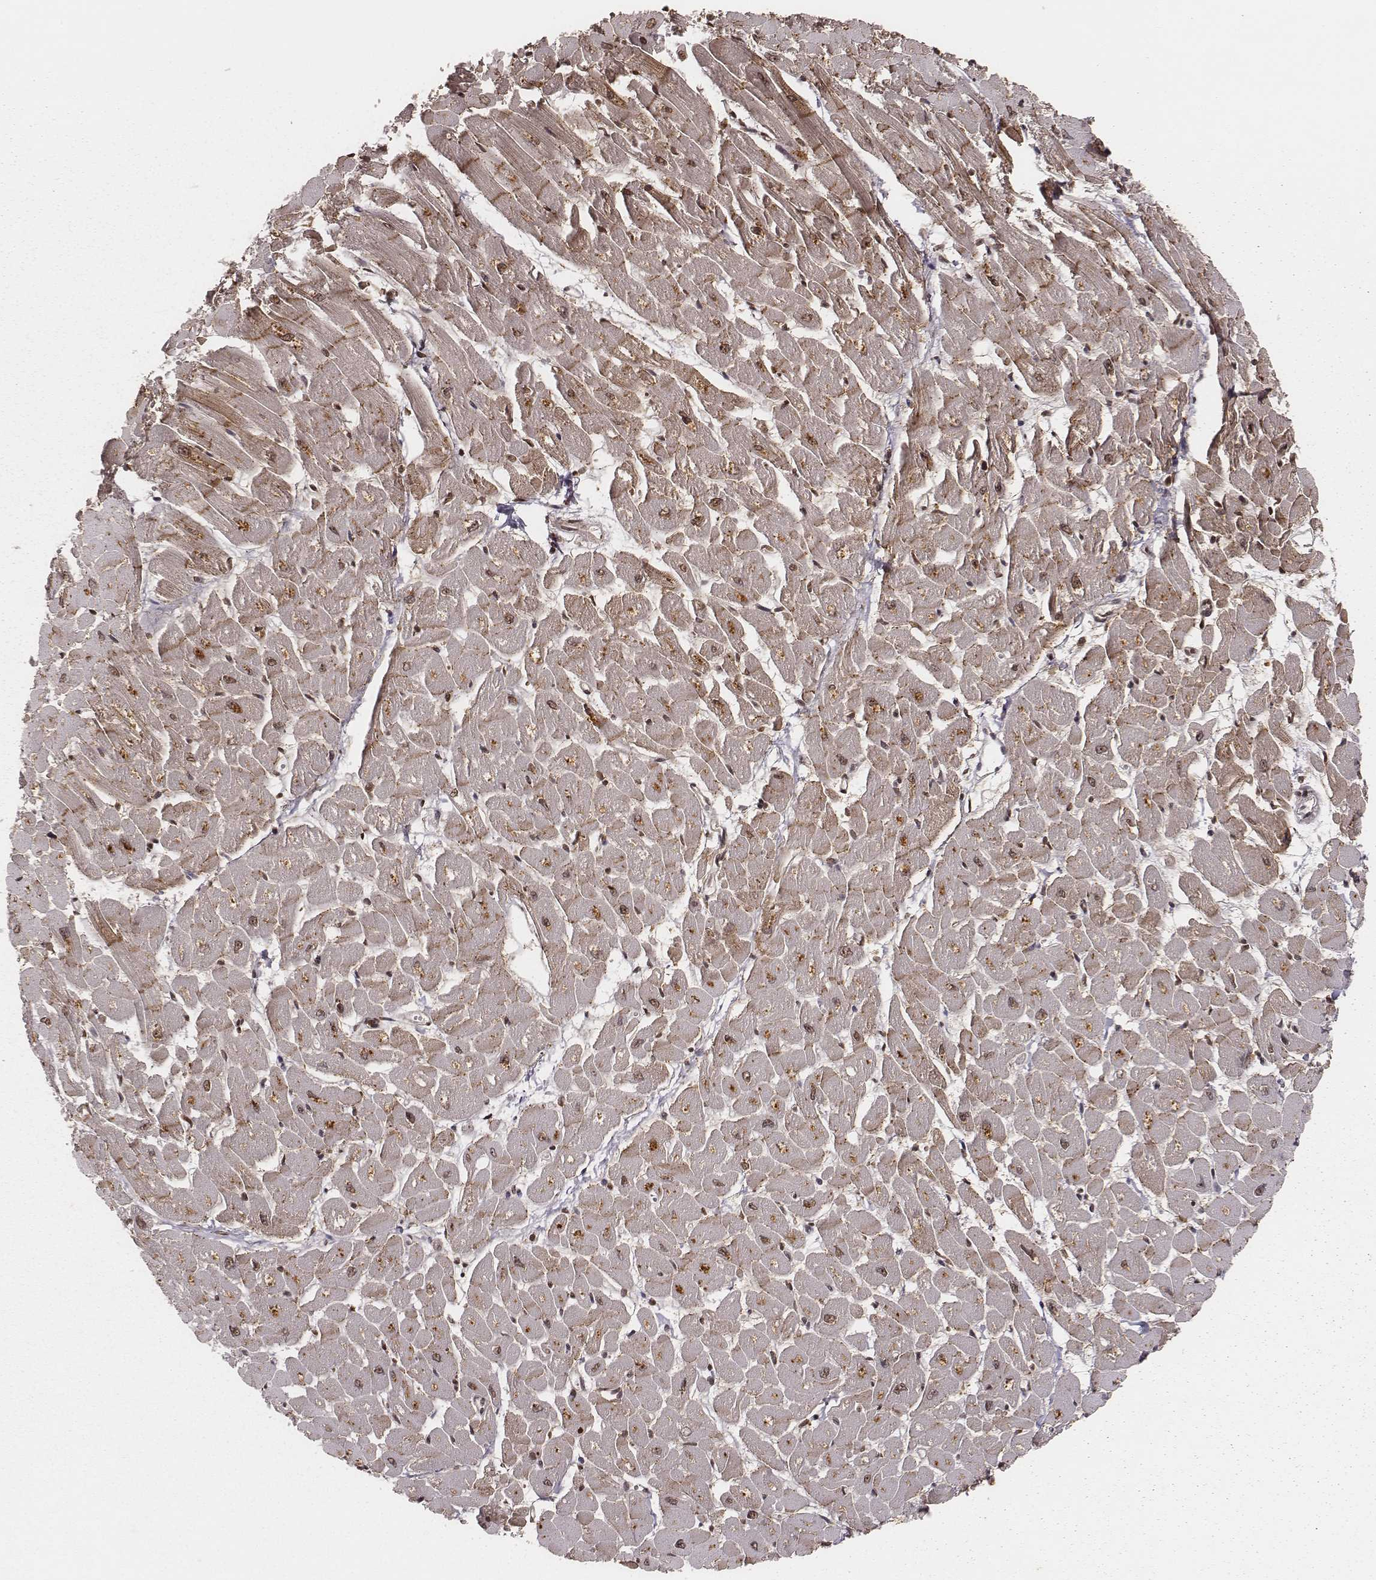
{"staining": {"intensity": "moderate", "quantity": ">75%", "location": "cytoplasmic/membranous,nuclear"}, "tissue": "heart muscle", "cell_type": "Cardiomyocytes", "image_type": "normal", "snomed": [{"axis": "morphology", "description": "Normal tissue, NOS"}, {"axis": "topography", "description": "Heart"}], "caption": "This histopathology image demonstrates immunohistochemistry staining of benign heart muscle, with medium moderate cytoplasmic/membranous,nuclear expression in about >75% of cardiomyocytes.", "gene": "NFX1", "patient": {"sex": "male", "age": 57}}